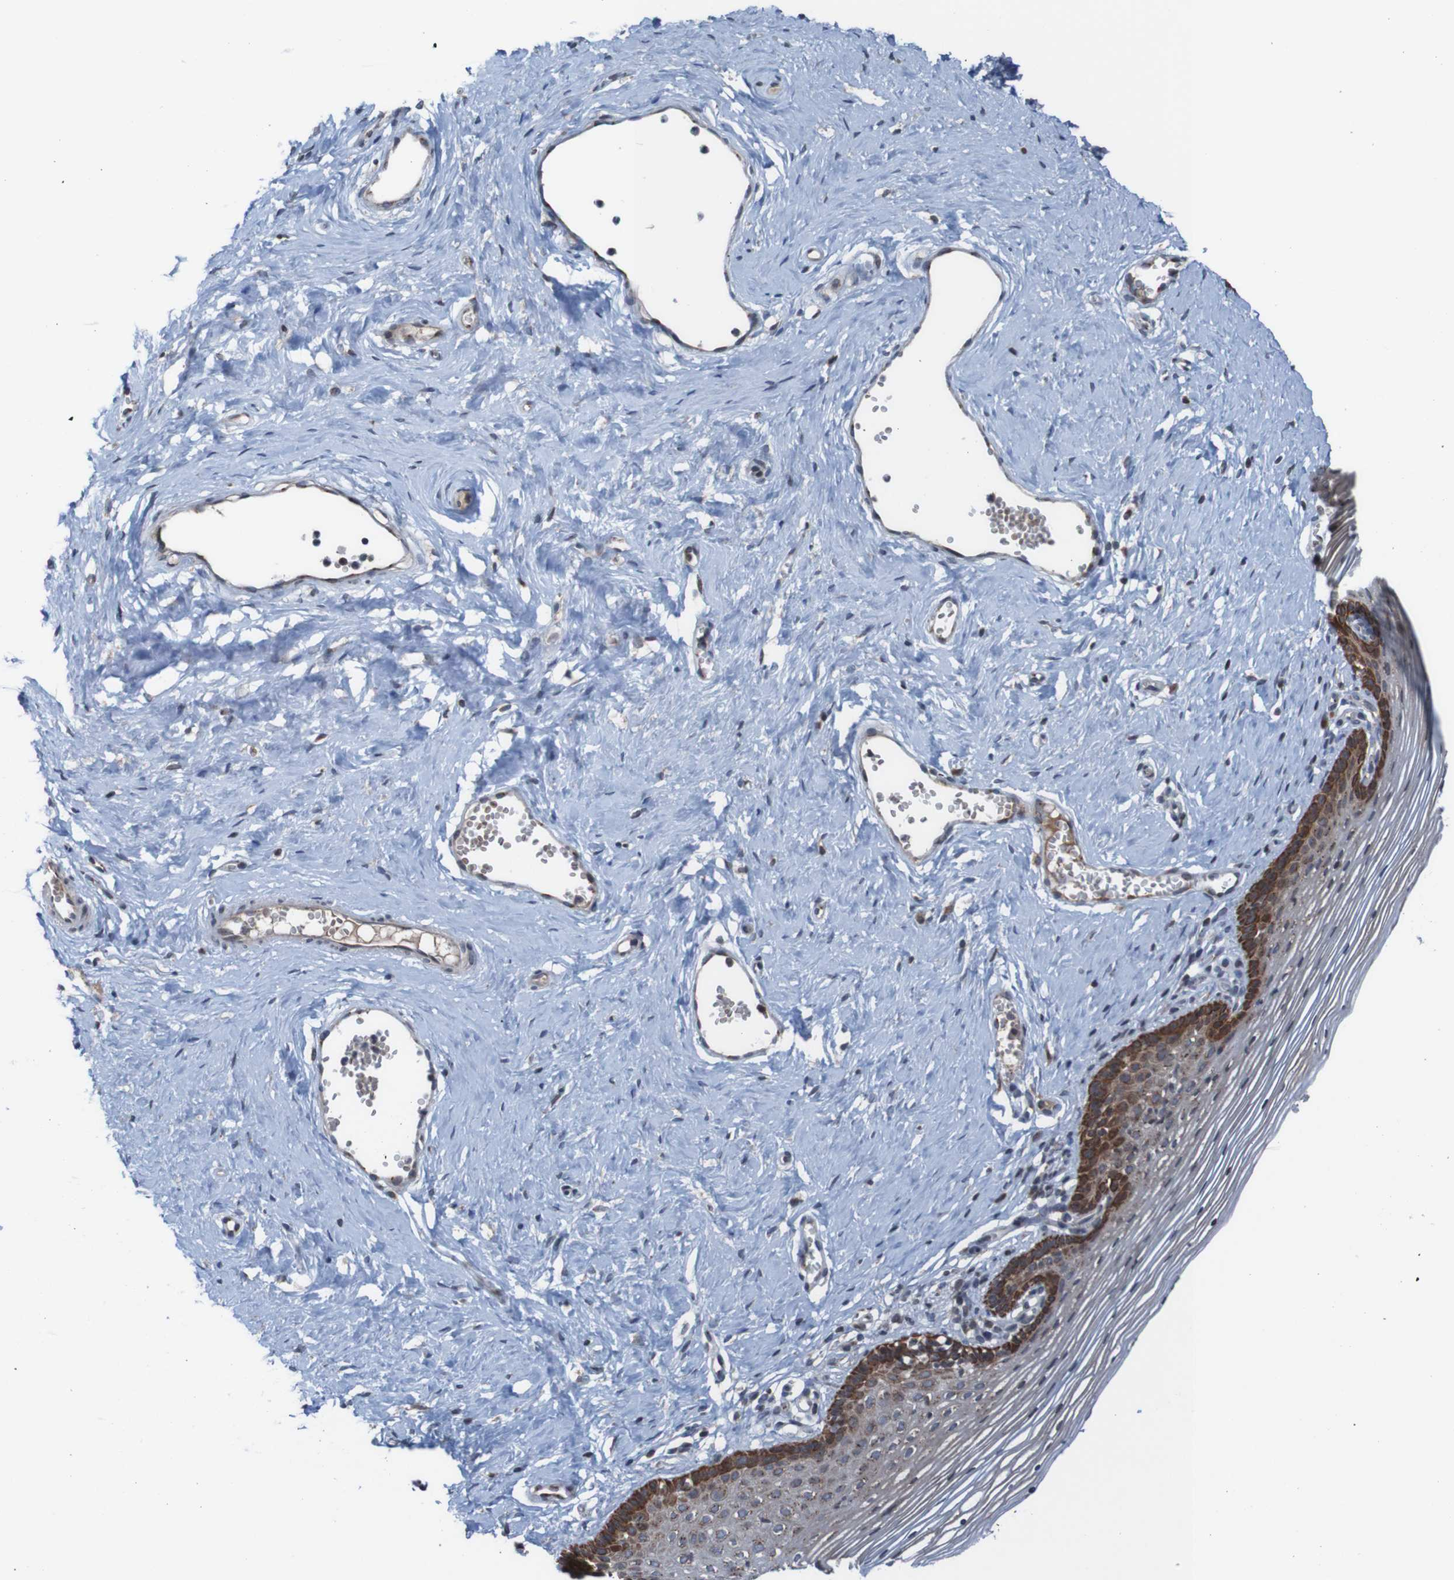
{"staining": {"intensity": "strong", "quantity": "25%-75%", "location": "cytoplasmic/membranous"}, "tissue": "vagina", "cell_type": "Squamous epithelial cells", "image_type": "normal", "snomed": [{"axis": "morphology", "description": "Normal tissue, NOS"}, {"axis": "topography", "description": "Vagina"}], "caption": "Vagina stained with immunohistochemistry (IHC) displays strong cytoplasmic/membranous positivity in approximately 25%-75% of squamous epithelial cells. Nuclei are stained in blue.", "gene": "UNG", "patient": {"sex": "female", "age": 32}}